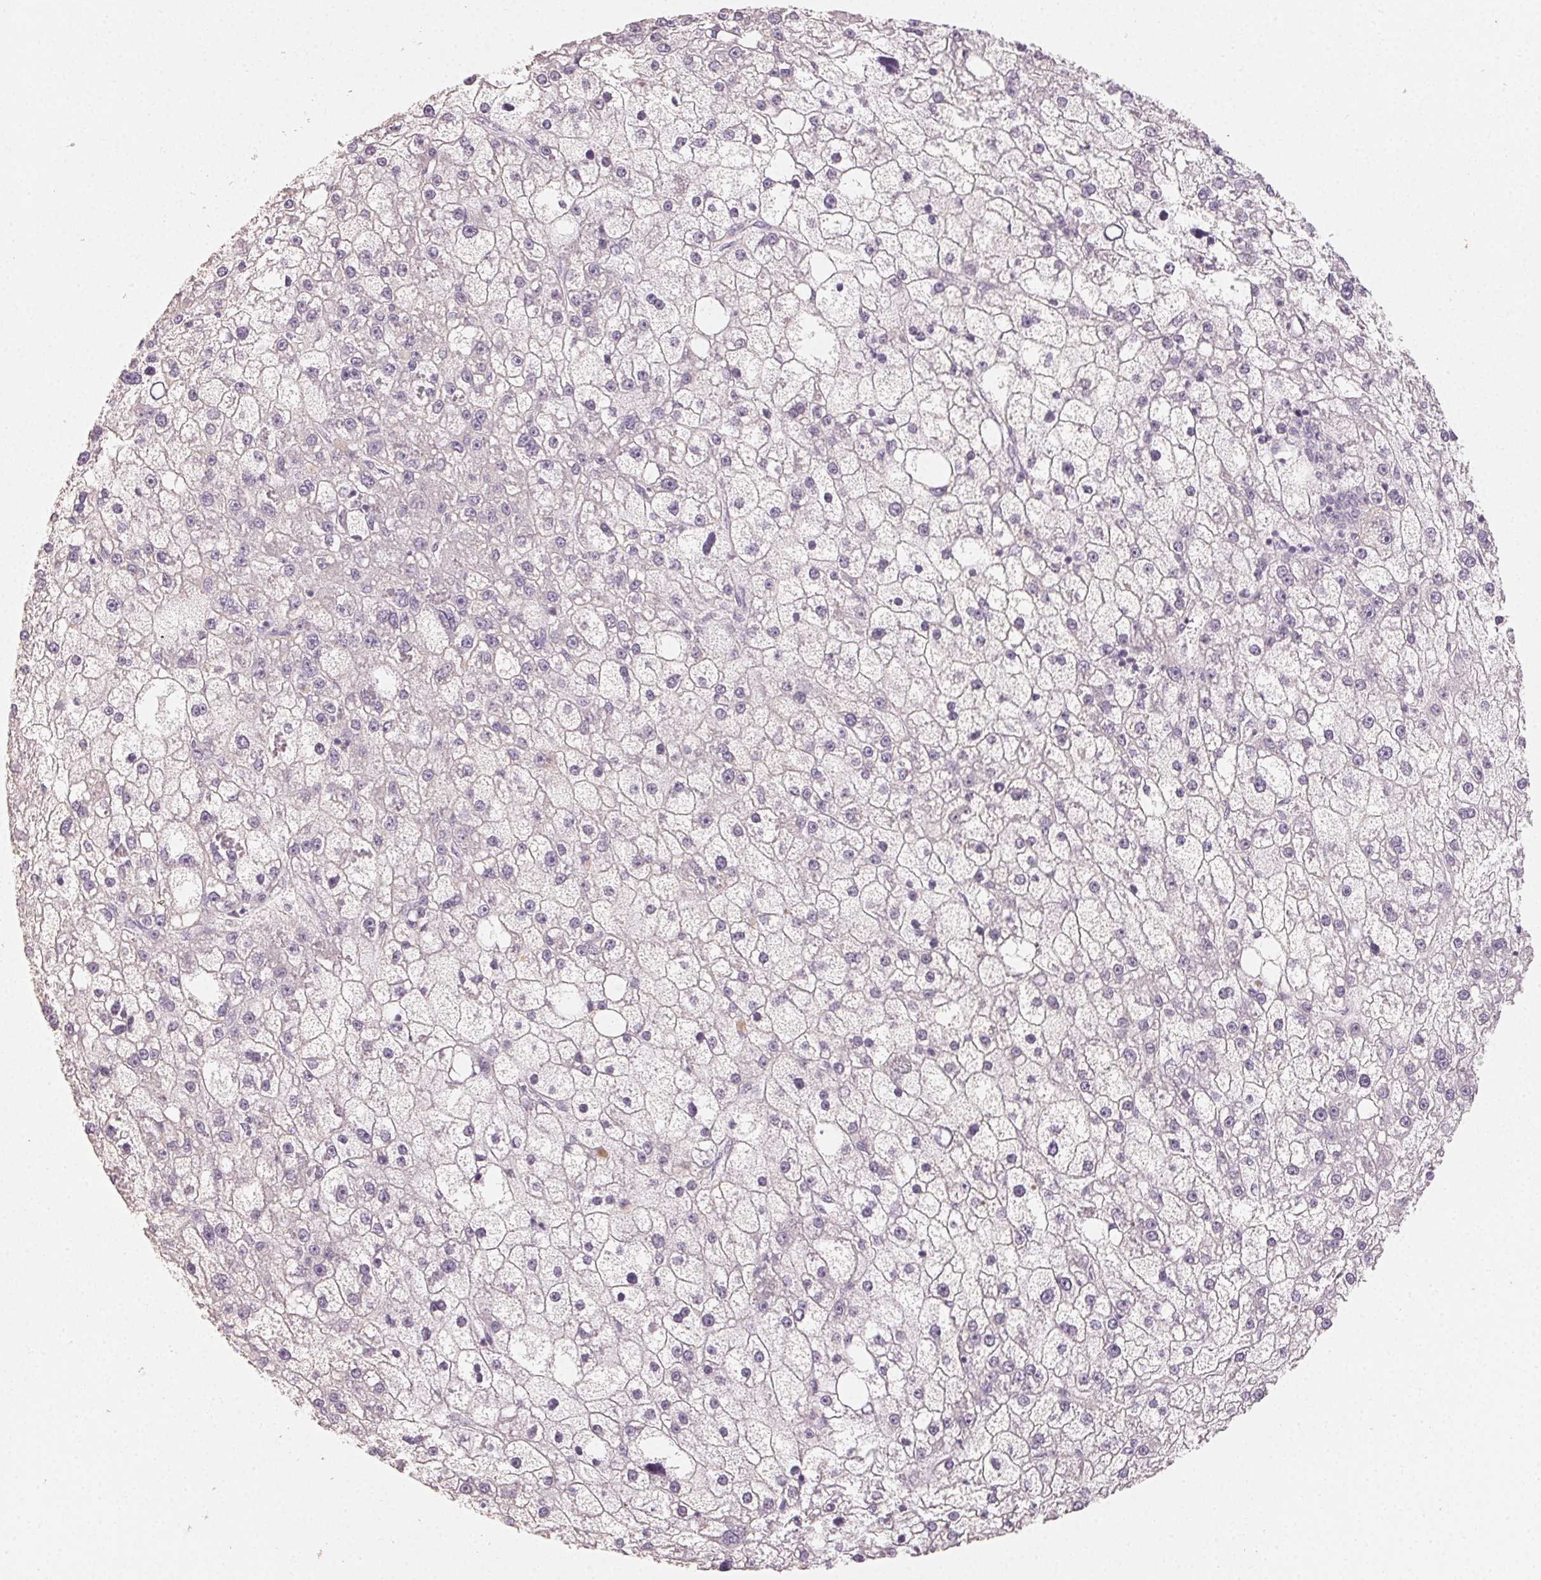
{"staining": {"intensity": "negative", "quantity": "none", "location": "none"}, "tissue": "liver cancer", "cell_type": "Tumor cells", "image_type": "cancer", "snomed": [{"axis": "morphology", "description": "Carcinoma, Hepatocellular, NOS"}, {"axis": "topography", "description": "Liver"}], "caption": "Photomicrograph shows no significant protein positivity in tumor cells of hepatocellular carcinoma (liver). Nuclei are stained in blue.", "gene": "LVRN", "patient": {"sex": "male", "age": 67}}